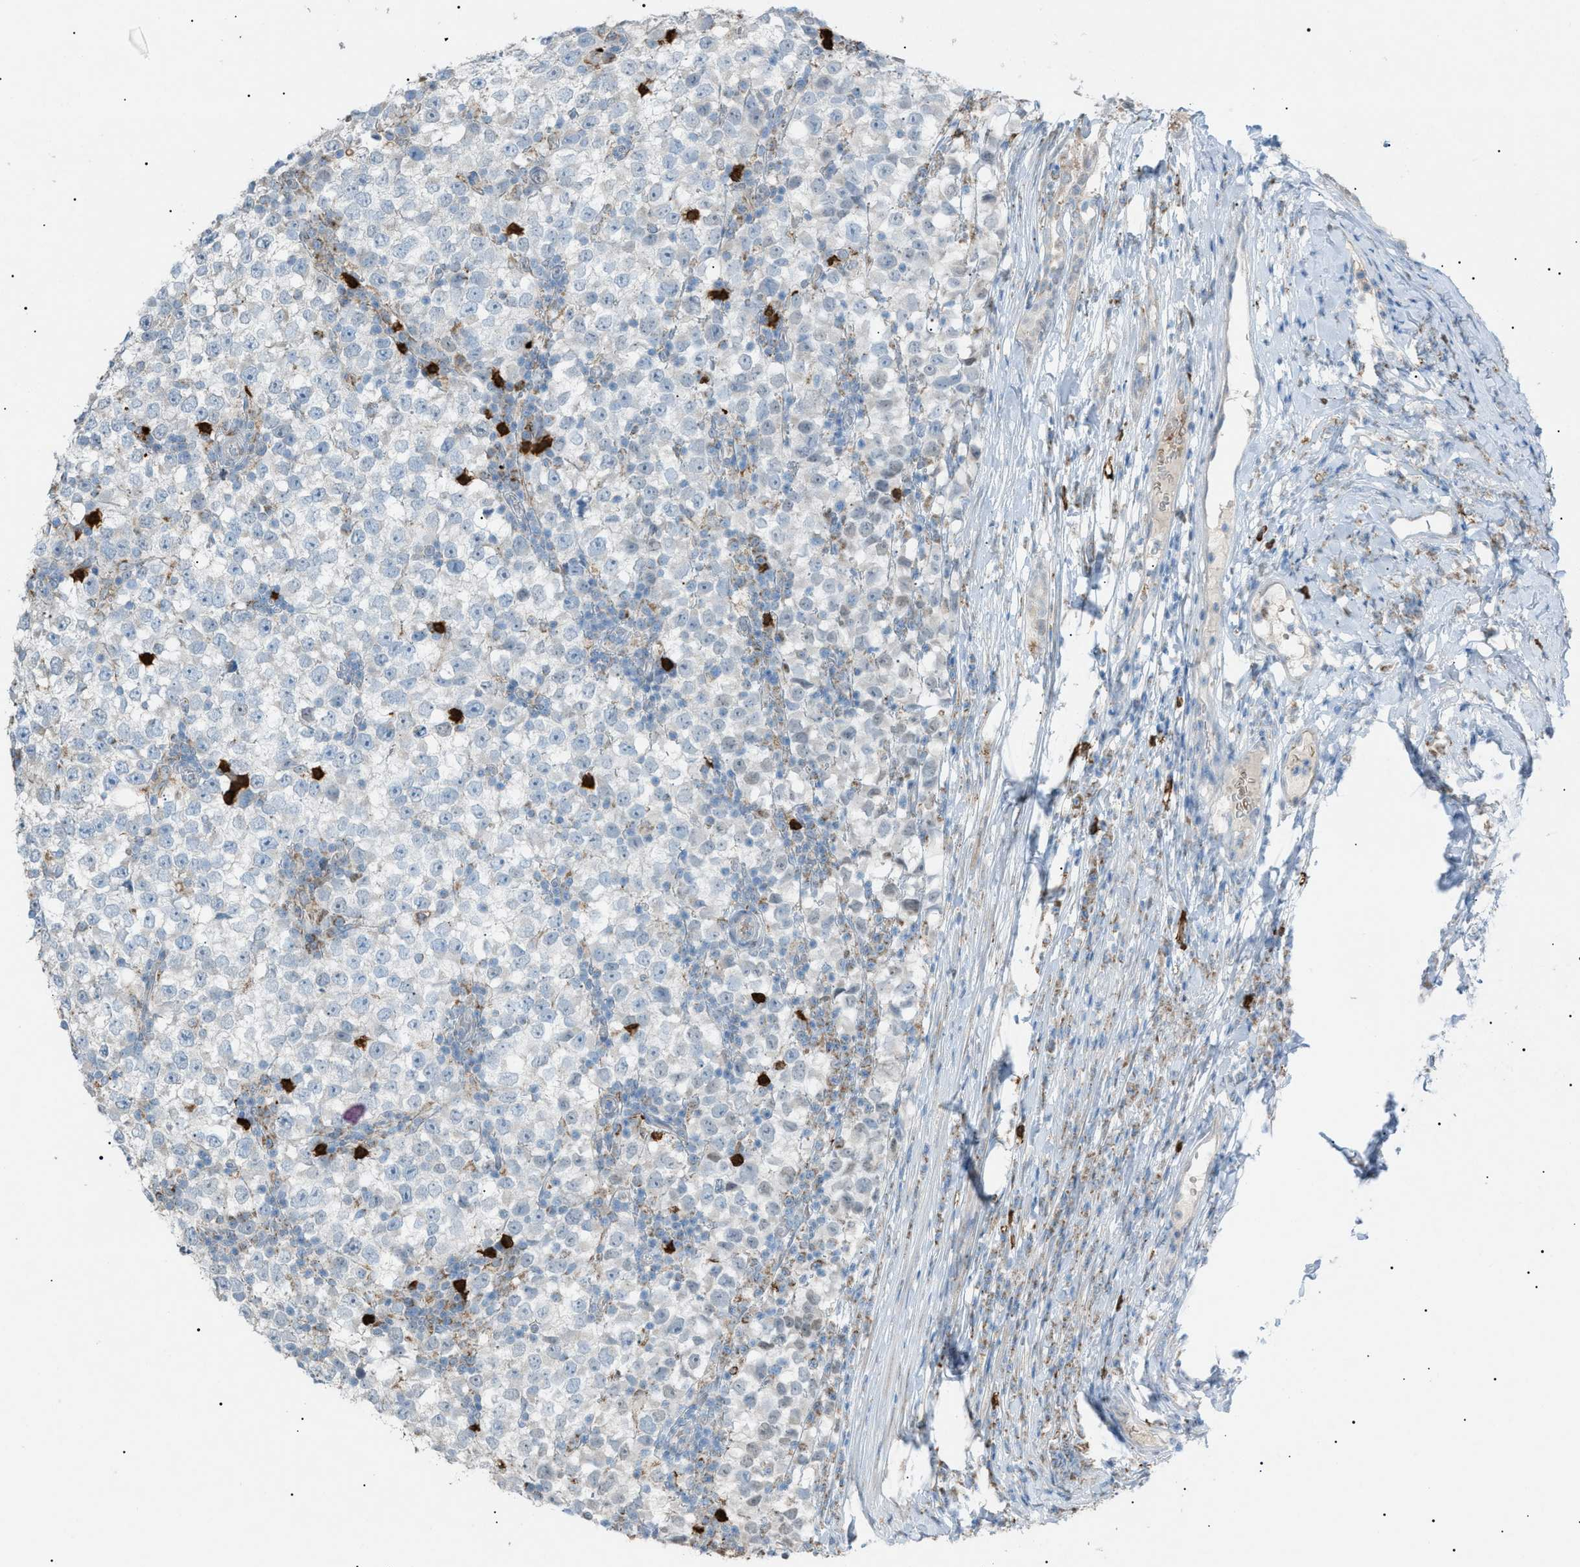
{"staining": {"intensity": "negative", "quantity": "none", "location": "none"}, "tissue": "testis cancer", "cell_type": "Tumor cells", "image_type": "cancer", "snomed": [{"axis": "morphology", "description": "Seminoma, NOS"}, {"axis": "topography", "description": "Testis"}], "caption": "A photomicrograph of human seminoma (testis) is negative for staining in tumor cells.", "gene": "ZNF516", "patient": {"sex": "male", "age": 65}}